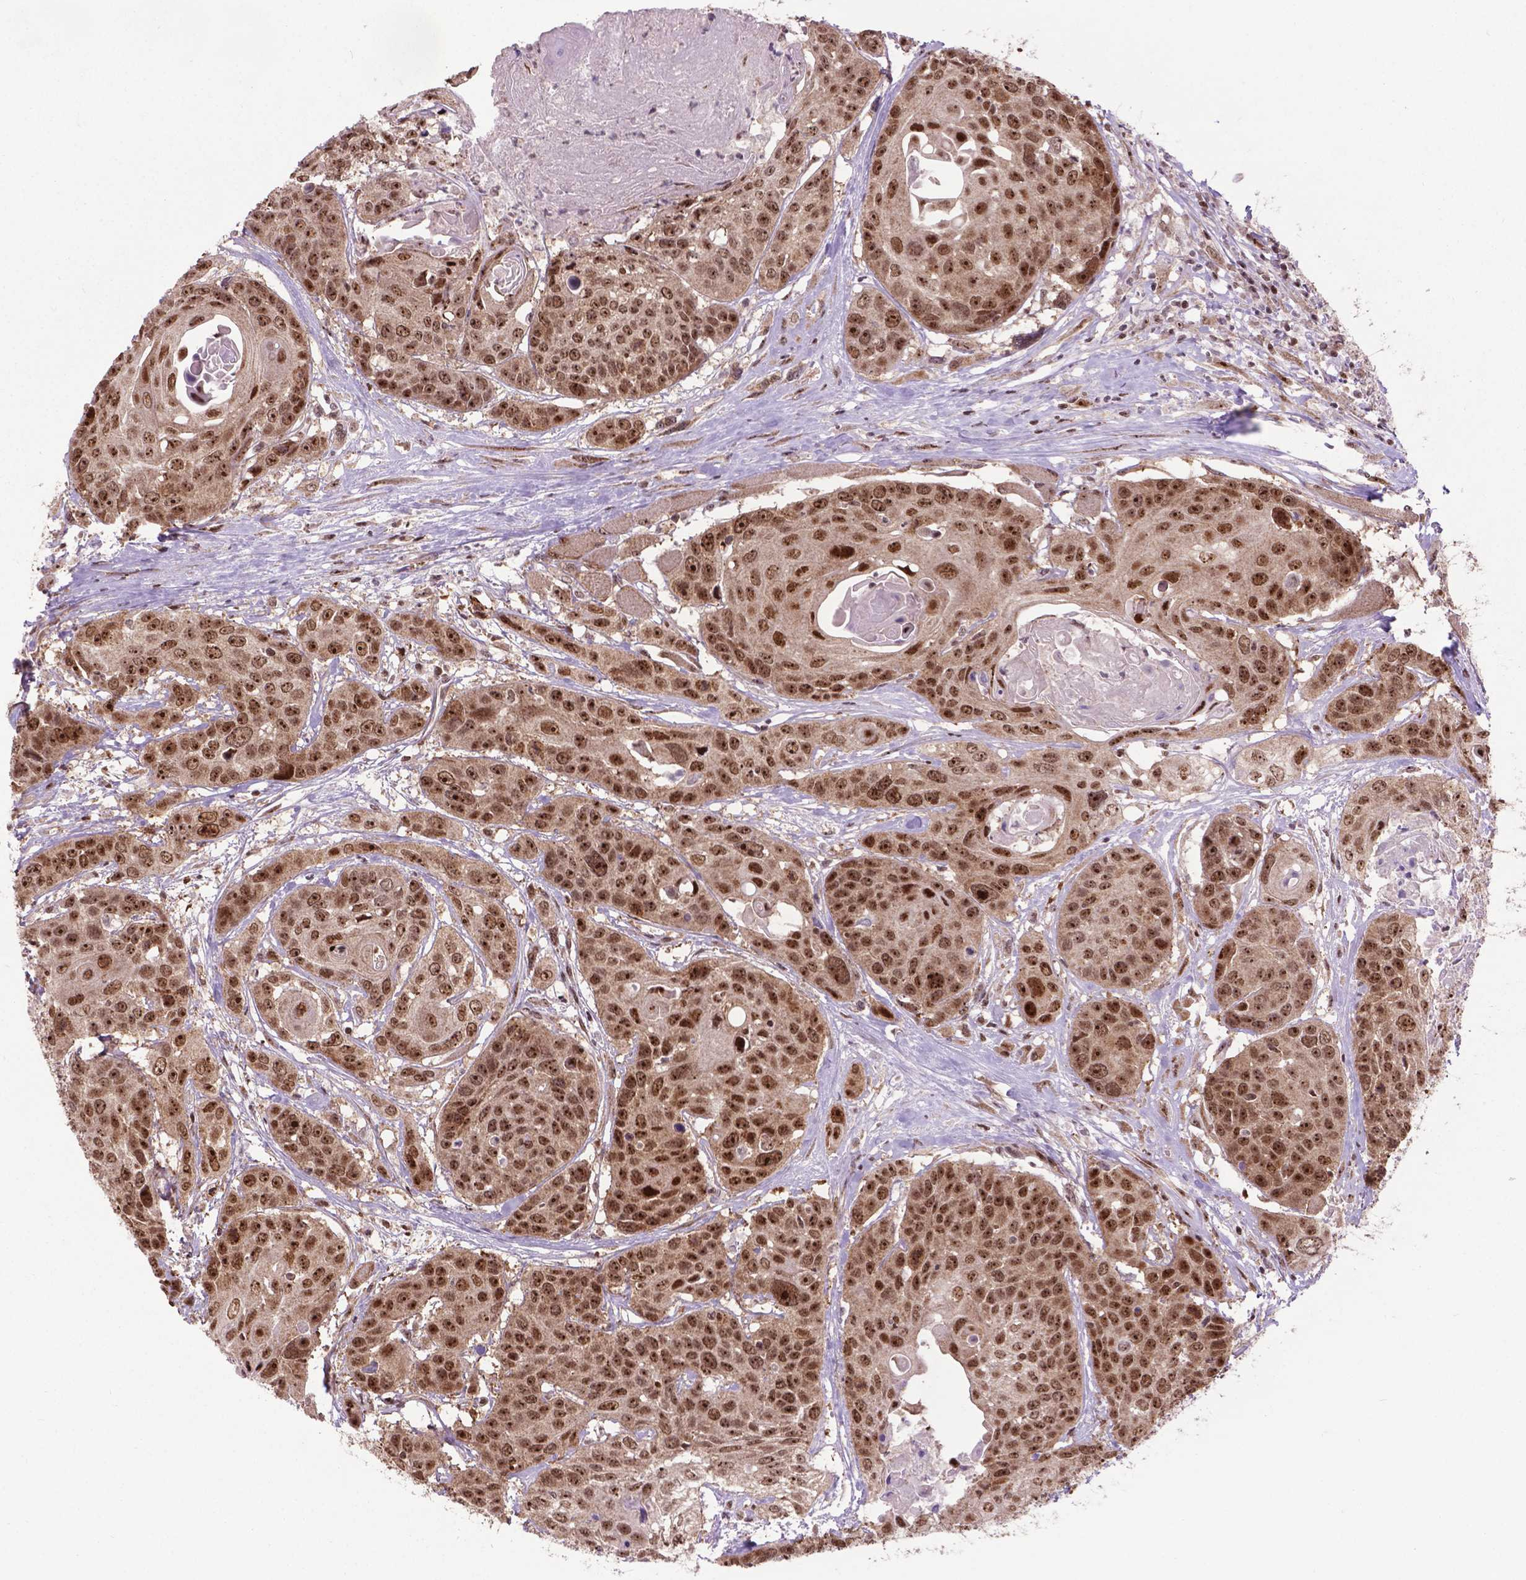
{"staining": {"intensity": "strong", "quantity": ">75%", "location": "nuclear"}, "tissue": "head and neck cancer", "cell_type": "Tumor cells", "image_type": "cancer", "snomed": [{"axis": "morphology", "description": "Squamous cell carcinoma, NOS"}, {"axis": "topography", "description": "Oral tissue"}, {"axis": "topography", "description": "Head-Neck"}], "caption": "Tumor cells display high levels of strong nuclear staining in about >75% of cells in human head and neck squamous cell carcinoma.", "gene": "CSNK2A1", "patient": {"sex": "male", "age": 56}}